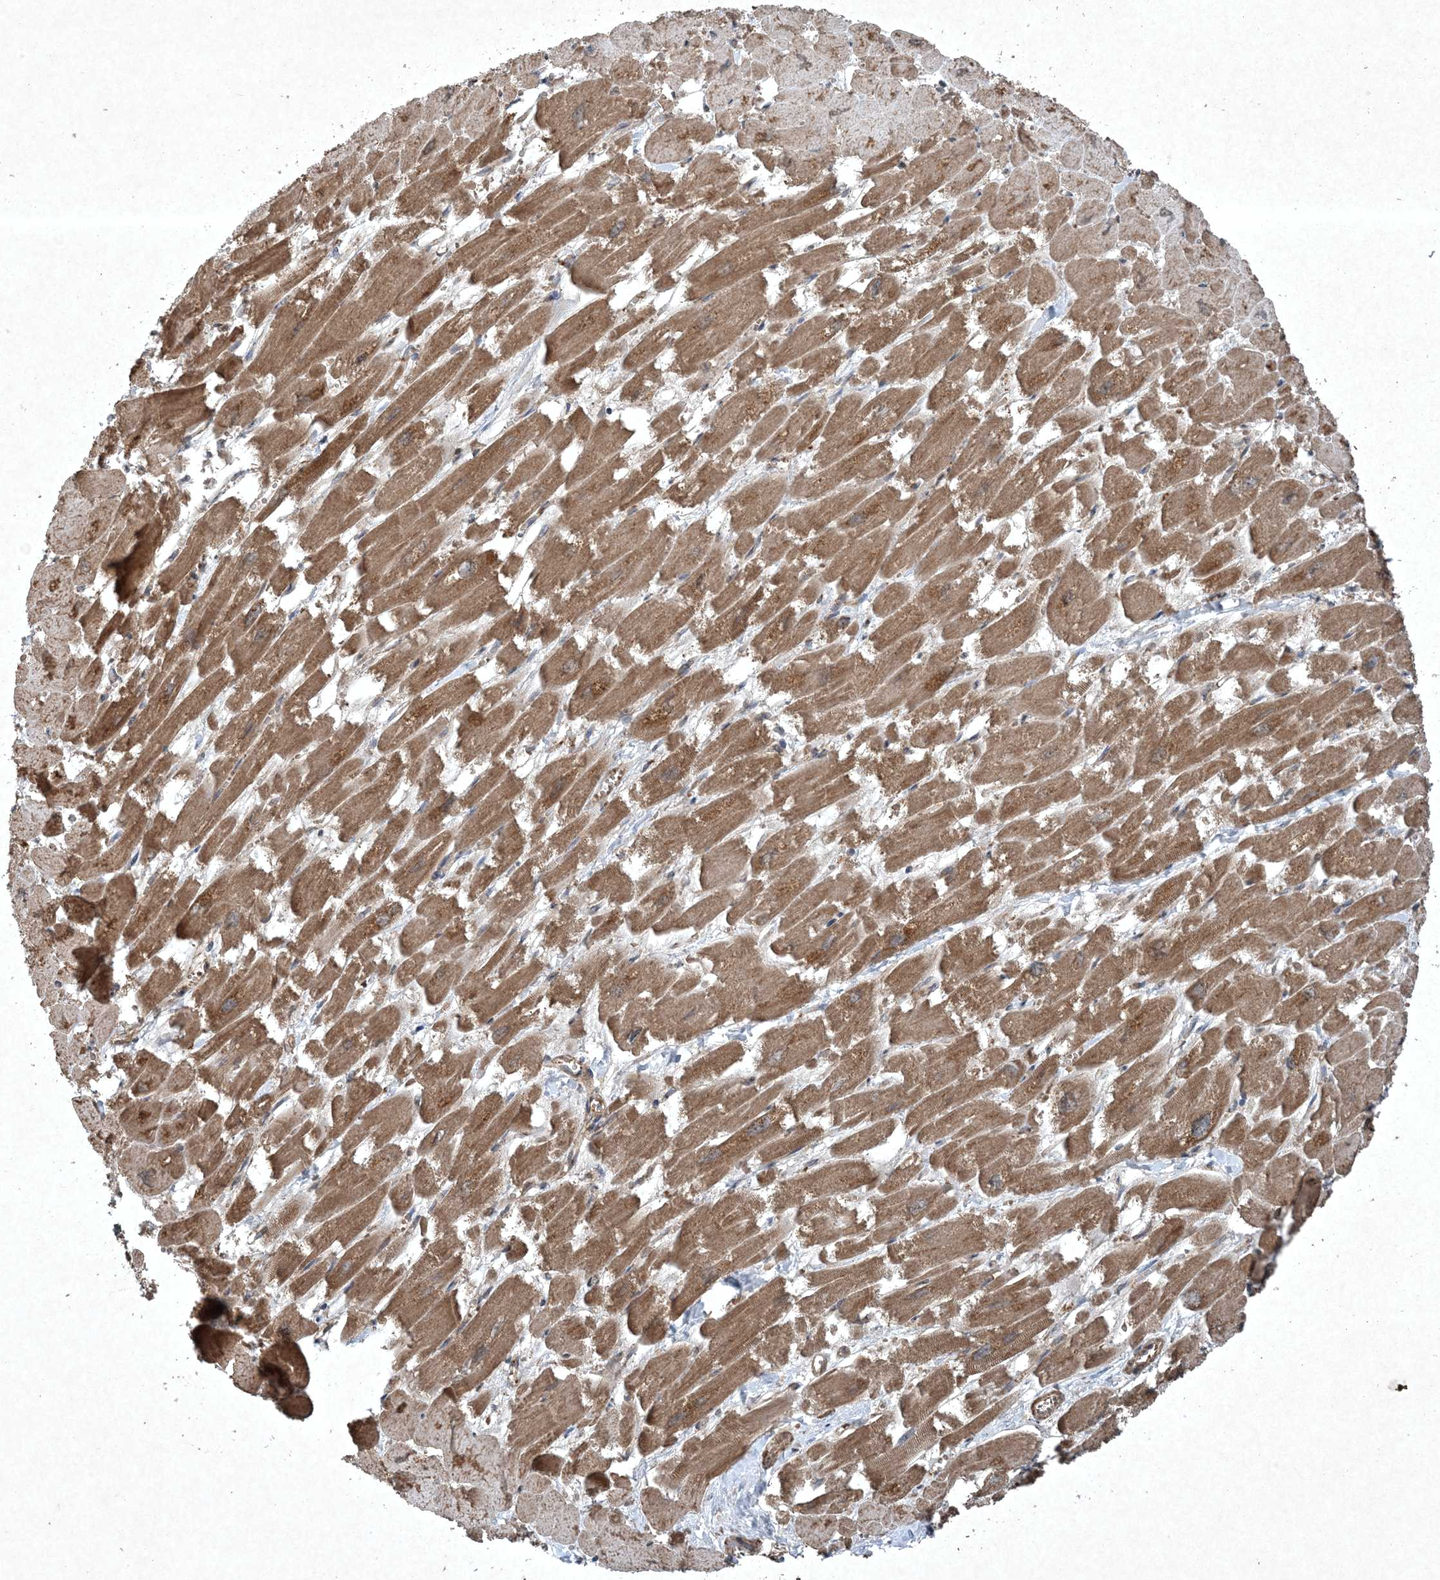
{"staining": {"intensity": "moderate", "quantity": ">75%", "location": "cytoplasmic/membranous"}, "tissue": "heart muscle", "cell_type": "Cardiomyocytes", "image_type": "normal", "snomed": [{"axis": "morphology", "description": "Normal tissue, NOS"}, {"axis": "topography", "description": "Heart"}], "caption": "Cardiomyocytes show medium levels of moderate cytoplasmic/membranous expression in about >75% of cells in benign heart muscle.", "gene": "GNG5", "patient": {"sex": "male", "age": 54}}